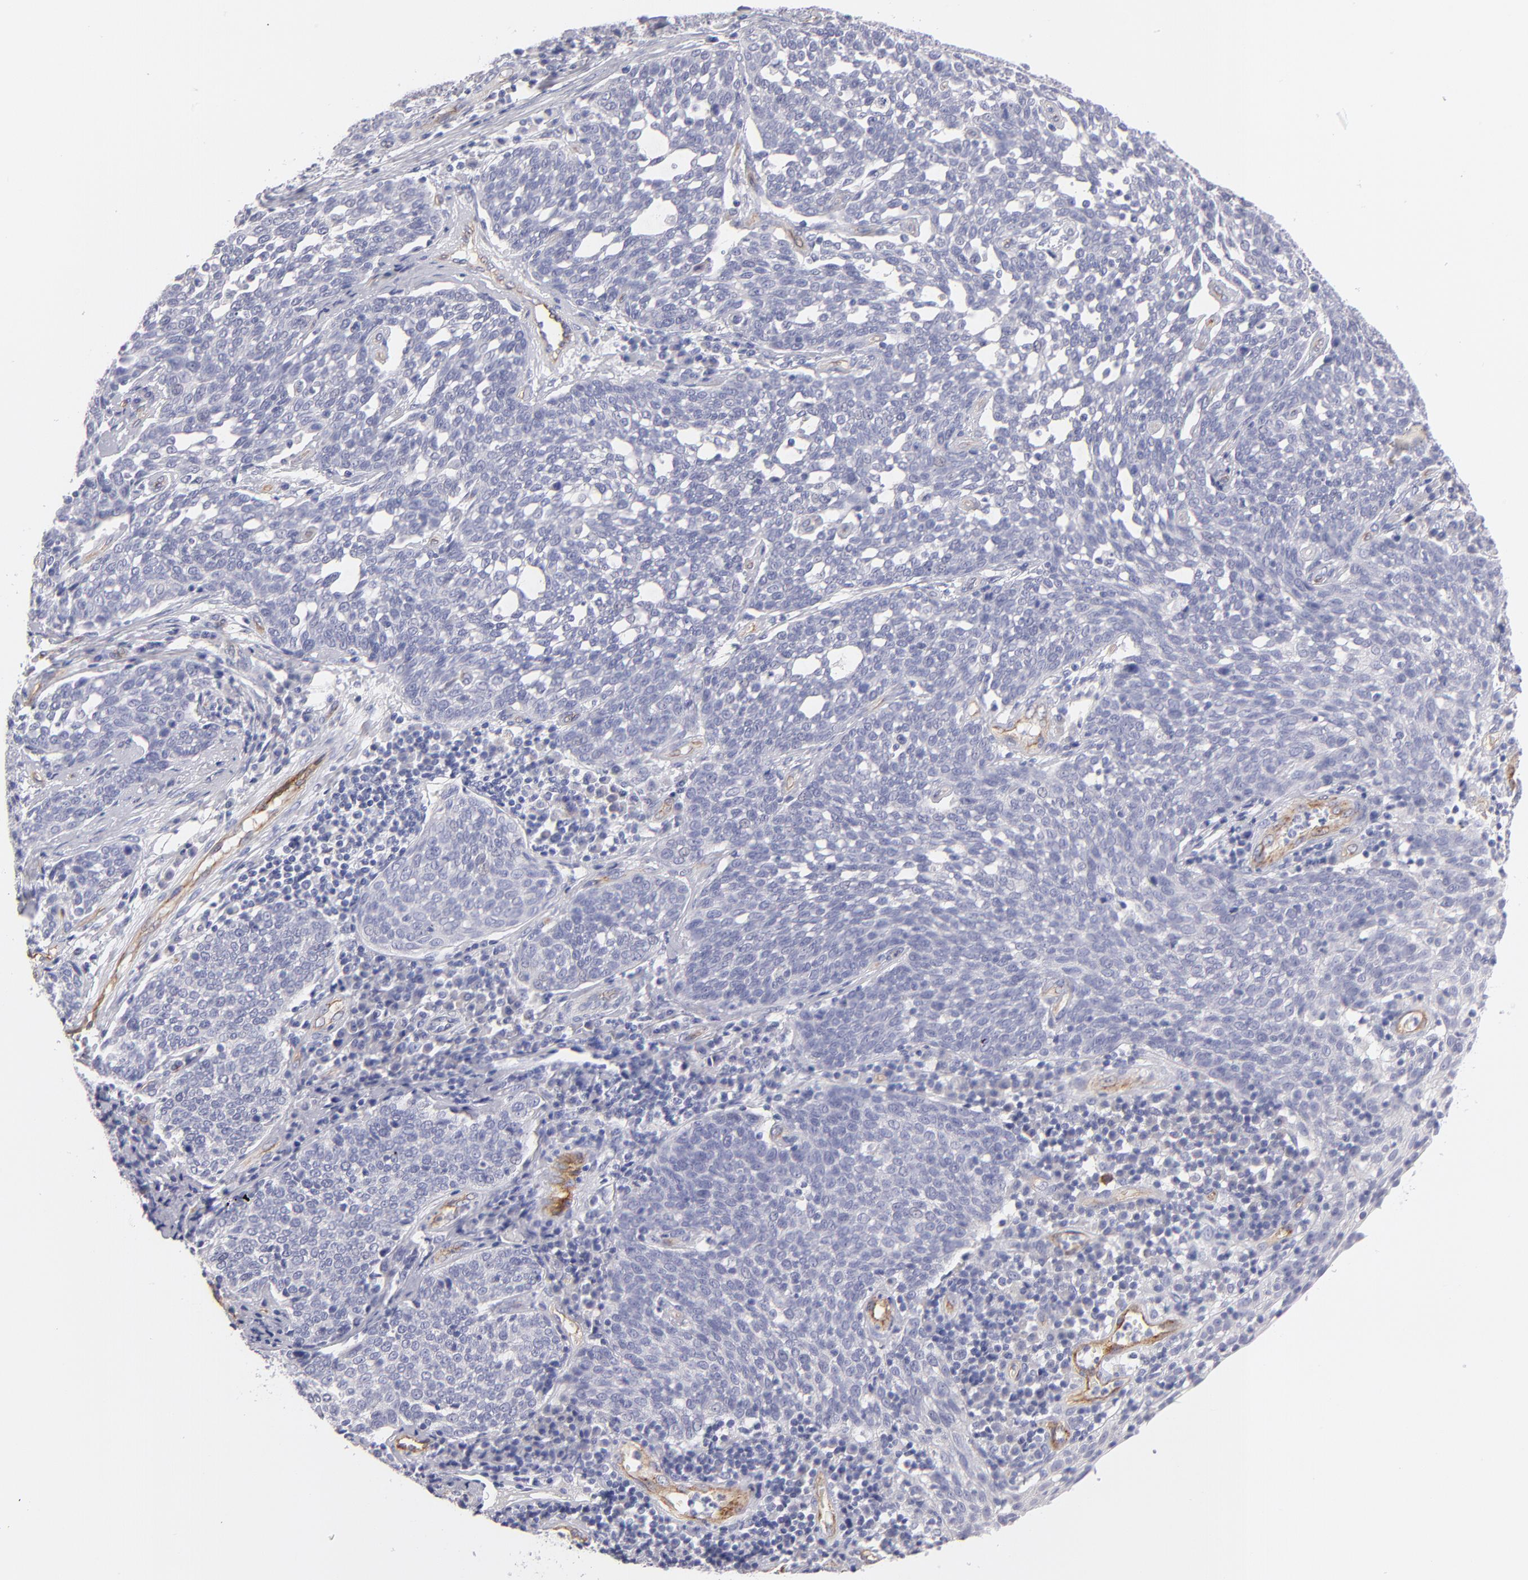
{"staining": {"intensity": "negative", "quantity": "none", "location": "none"}, "tissue": "cervical cancer", "cell_type": "Tumor cells", "image_type": "cancer", "snomed": [{"axis": "morphology", "description": "Squamous cell carcinoma, NOS"}, {"axis": "topography", "description": "Cervix"}], "caption": "Tumor cells show no significant positivity in cervical cancer (squamous cell carcinoma).", "gene": "PLVAP", "patient": {"sex": "female", "age": 34}}